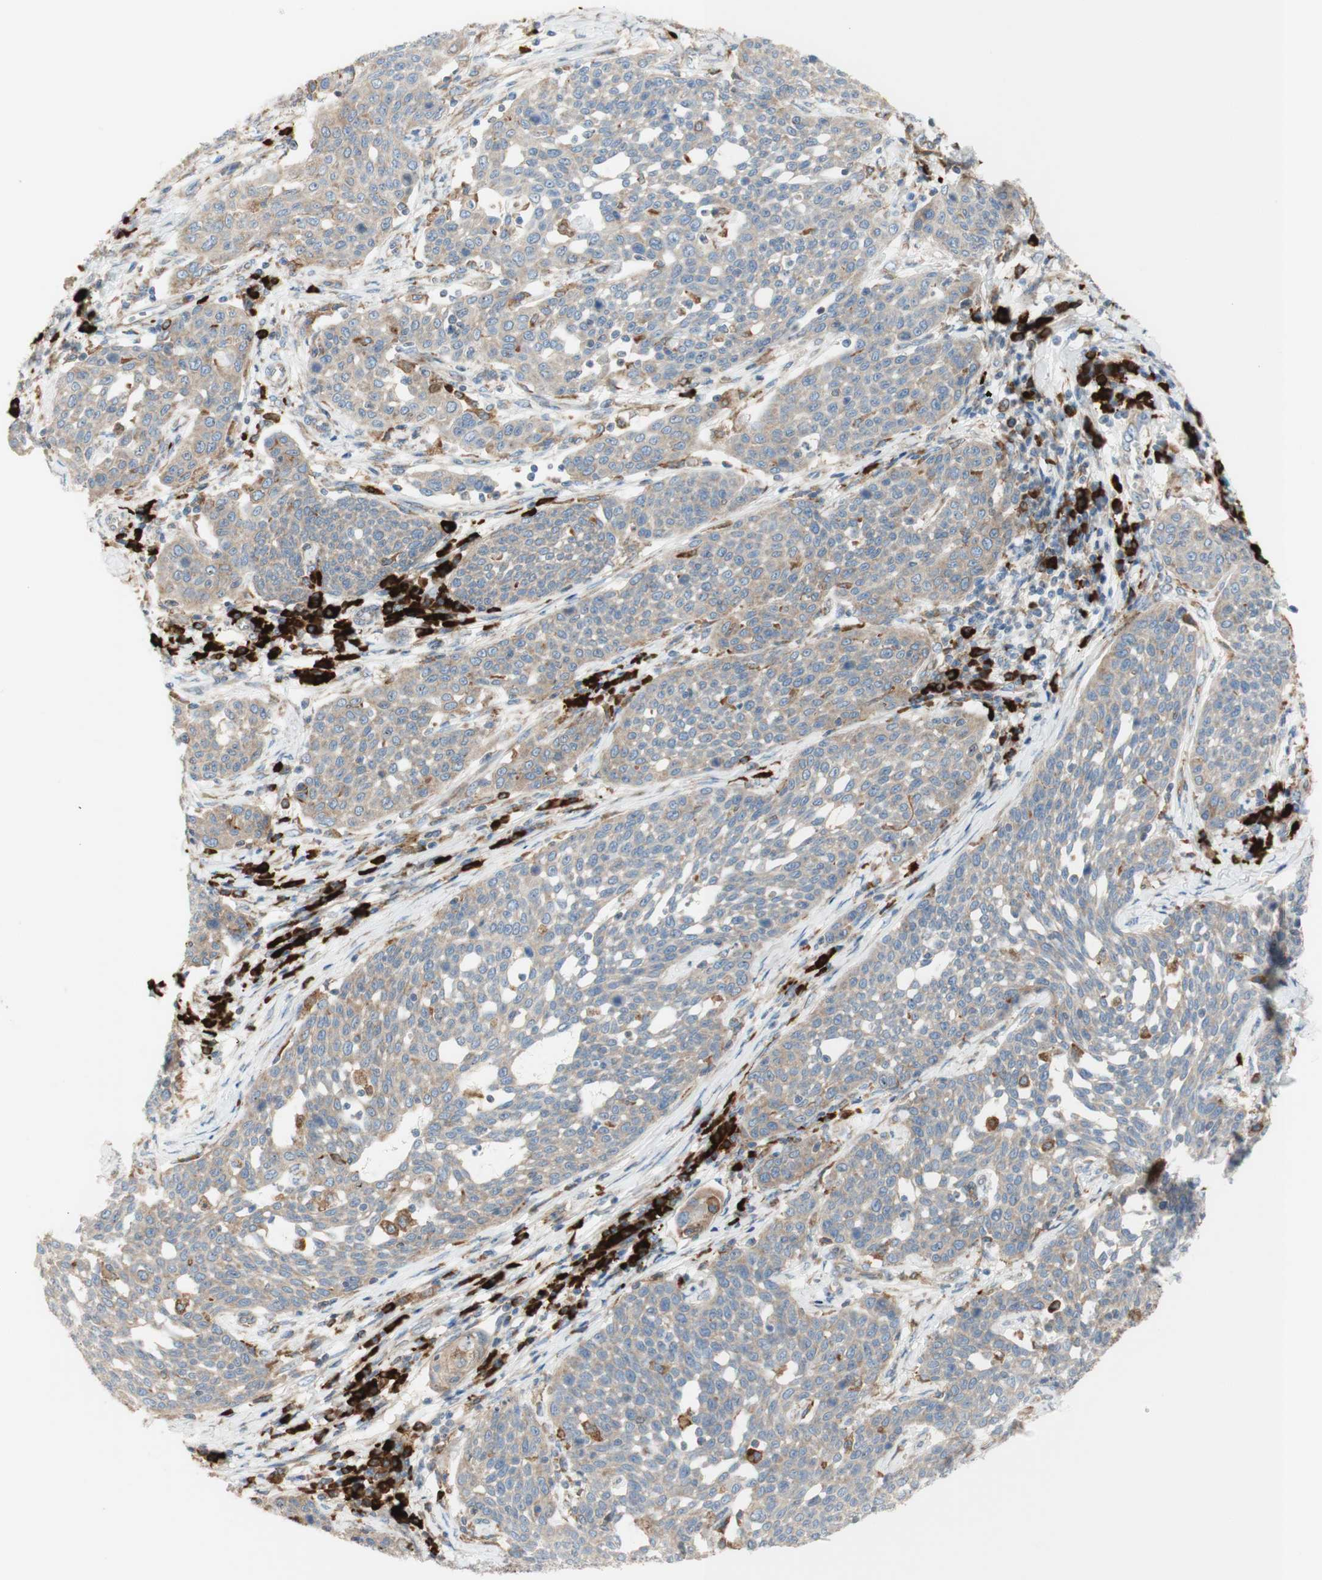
{"staining": {"intensity": "weak", "quantity": "25%-75%", "location": "cytoplasmic/membranous"}, "tissue": "cervical cancer", "cell_type": "Tumor cells", "image_type": "cancer", "snomed": [{"axis": "morphology", "description": "Squamous cell carcinoma, NOS"}, {"axis": "topography", "description": "Cervix"}], "caption": "Immunohistochemistry (IHC) of human squamous cell carcinoma (cervical) demonstrates low levels of weak cytoplasmic/membranous expression in approximately 25%-75% of tumor cells. The staining was performed using DAB to visualize the protein expression in brown, while the nuclei were stained in blue with hematoxylin (Magnification: 20x).", "gene": "MANF", "patient": {"sex": "female", "age": 34}}